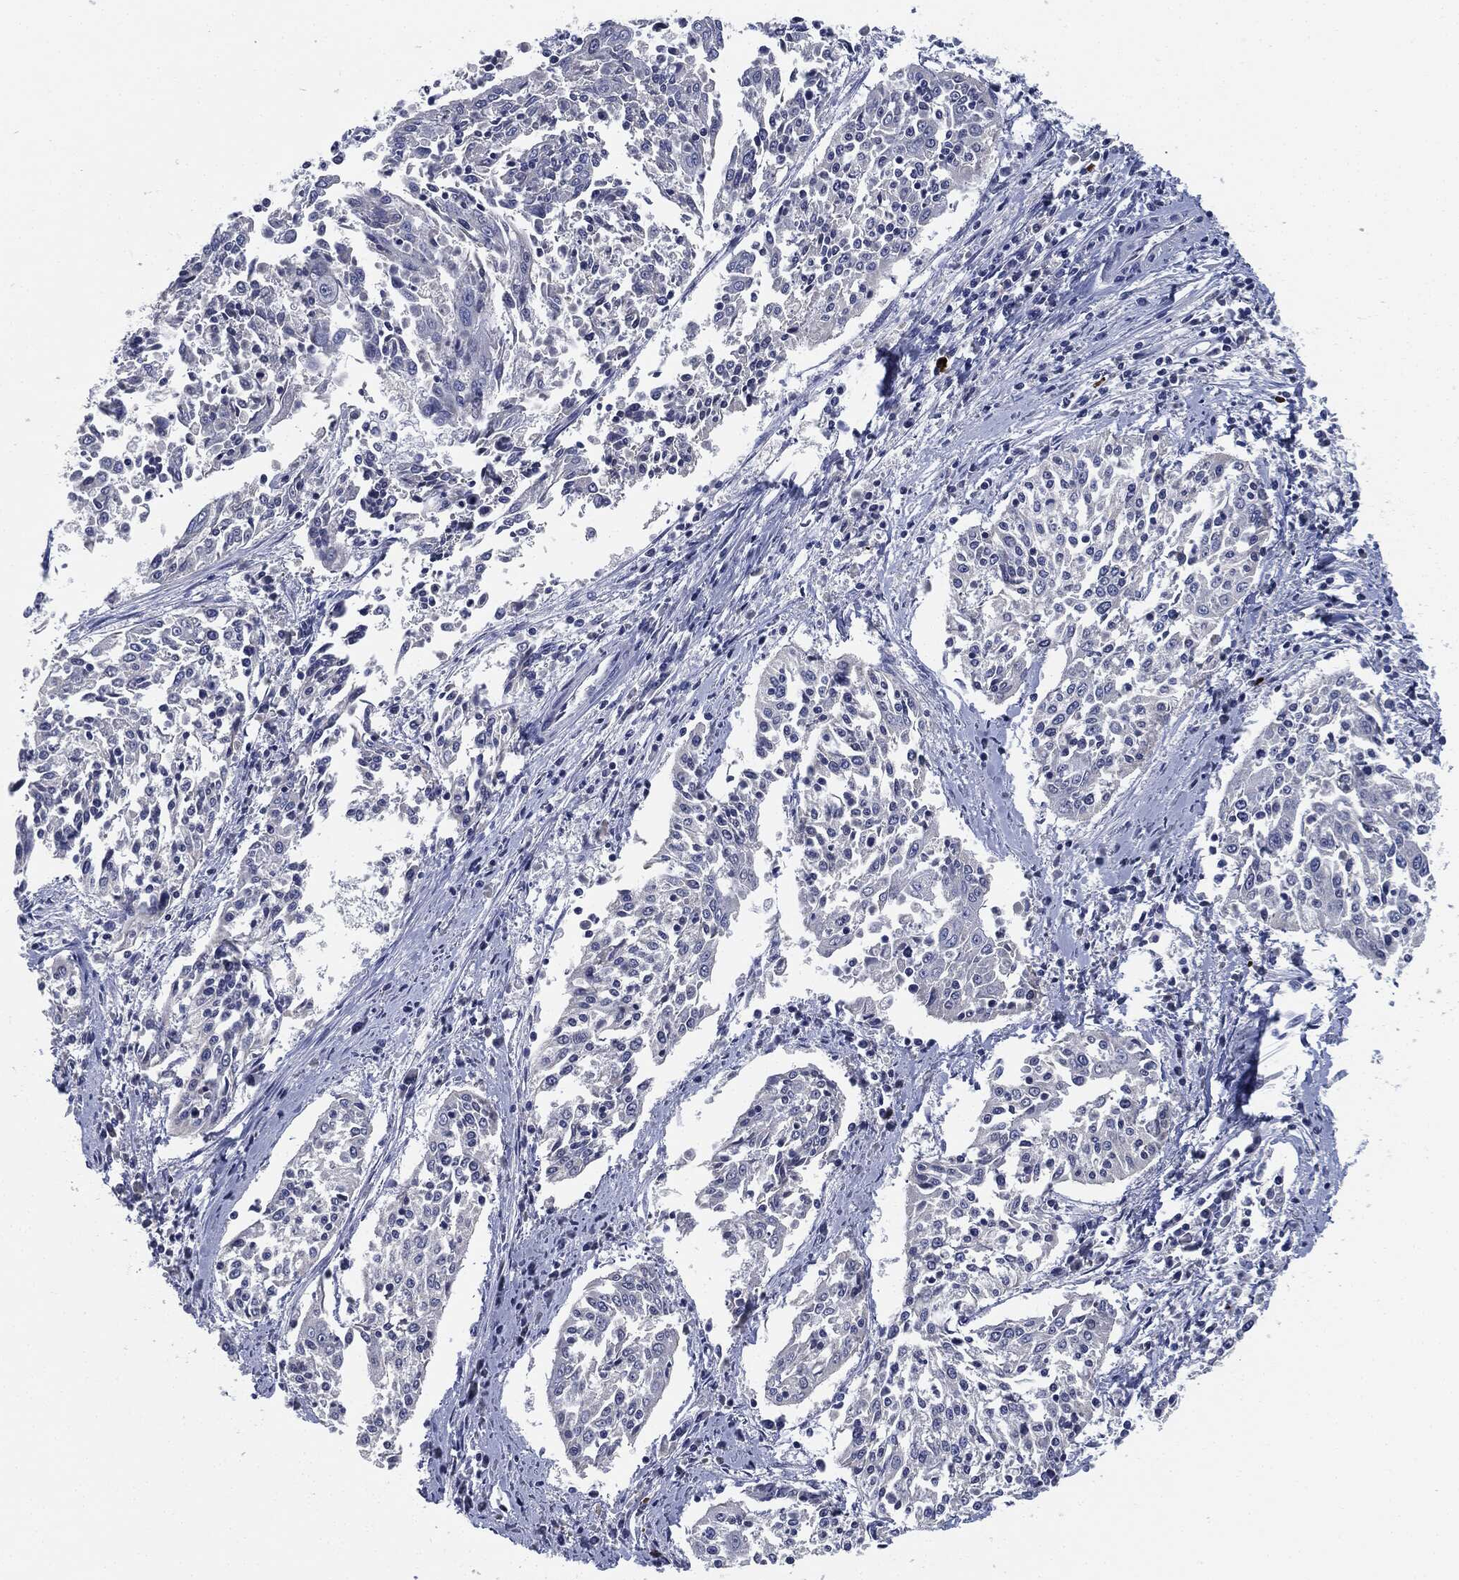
{"staining": {"intensity": "negative", "quantity": "none", "location": "none"}, "tissue": "cervical cancer", "cell_type": "Tumor cells", "image_type": "cancer", "snomed": [{"axis": "morphology", "description": "Squamous cell carcinoma, NOS"}, {"axis": "topography", "description": "Cervix"}], "caption": "Immunohistochemical staining of squamous cell carcinoma (cervical) reveals no significant staining in tumor cells. (Brightfield microscopy of DAB (3,3'-diaminobenzidine) immunohistochemistry at high magnification).", "gene": "SIGLEC9", "patient": {"sex": "female", "age": 41}}